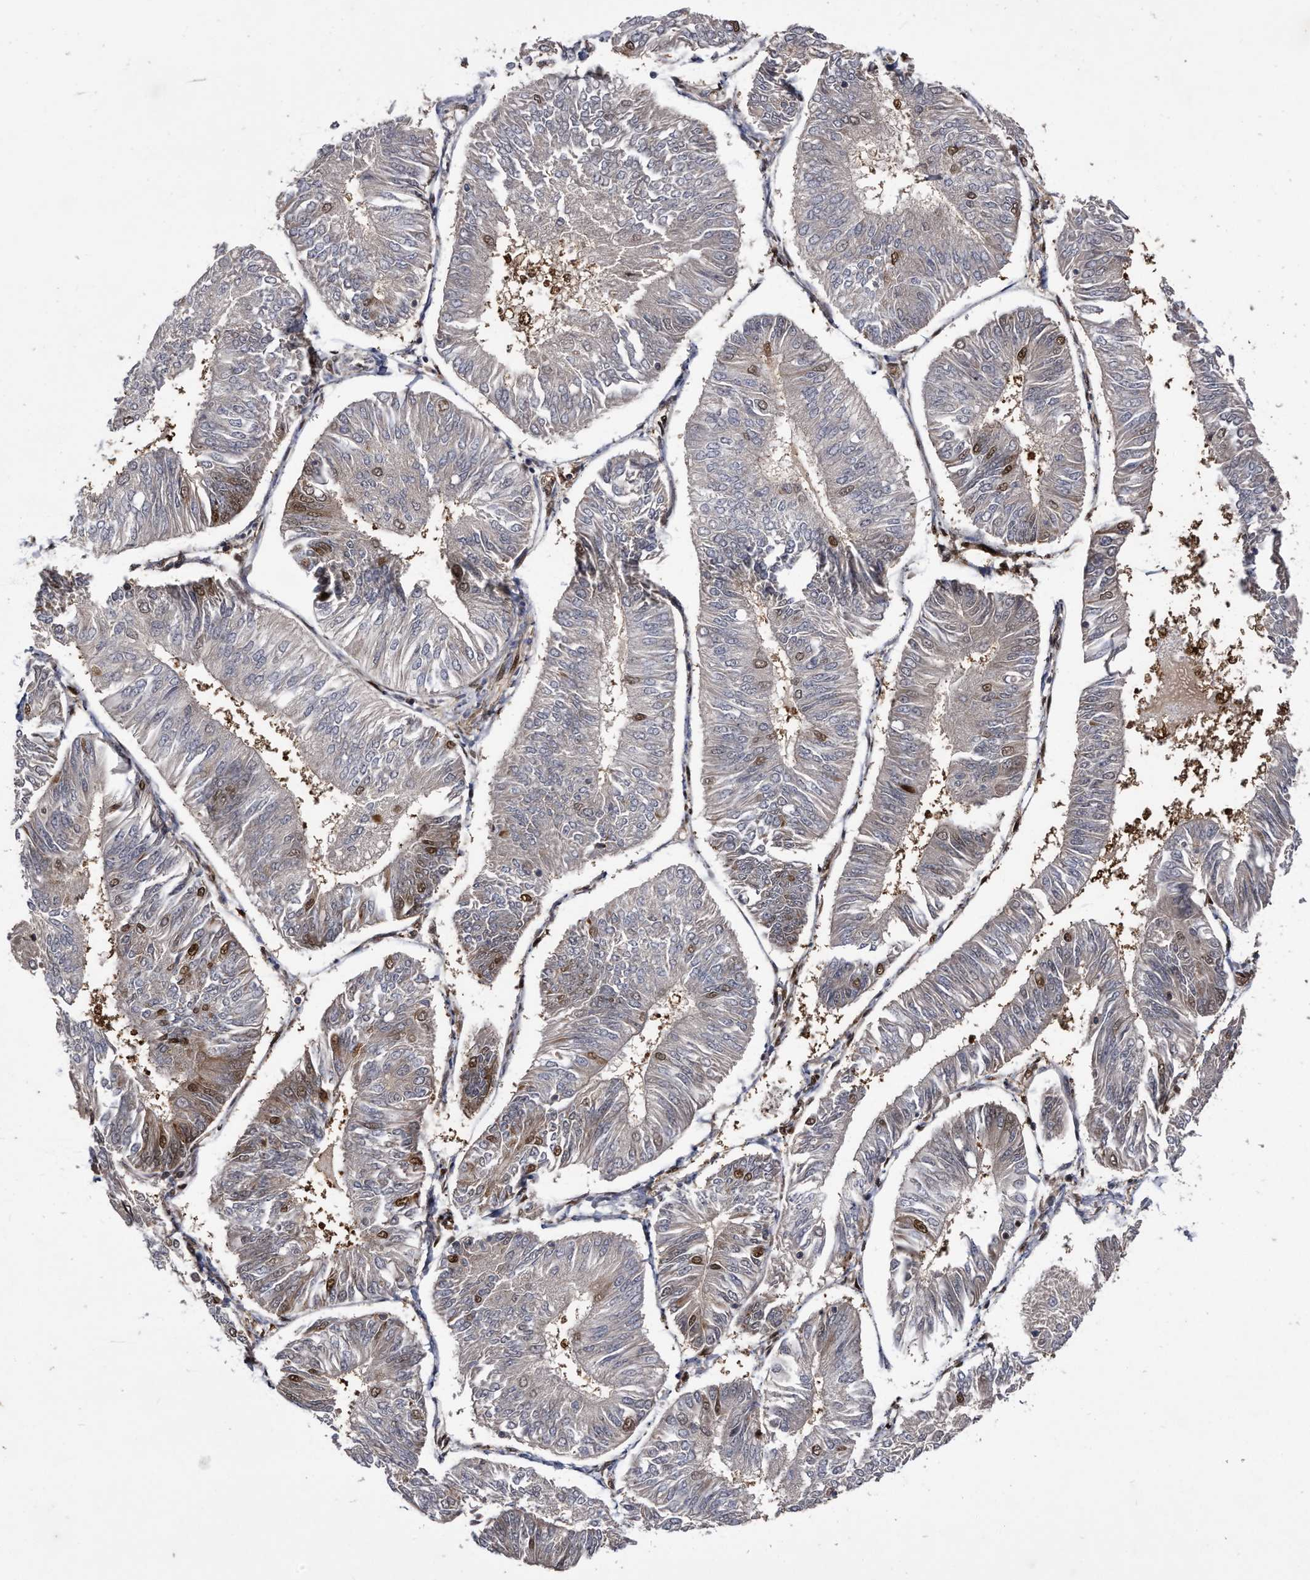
{"staining": {"intensity": "moderate", "quantity": "<25%", "location": "nuclear"}, "tissue": "endometrial cancer", "cell_type": "Tumor cells", "image_type": "cancer", "snomed": [{"axis": "morphology", "description": "Adenocarcinoma, NOS"}, {"axis": "topography", "description": "Endometrium"}], "caption": "Protein expression analysis of endometrial adenocarcinoma demonstrates moderate nuclear expression in about <25% of tumor cells. (DAB = brown stain, brightfield microscopy at high magnification).", "gene": "RAD23B", "patient": {"sex": "female", "age": 58}}